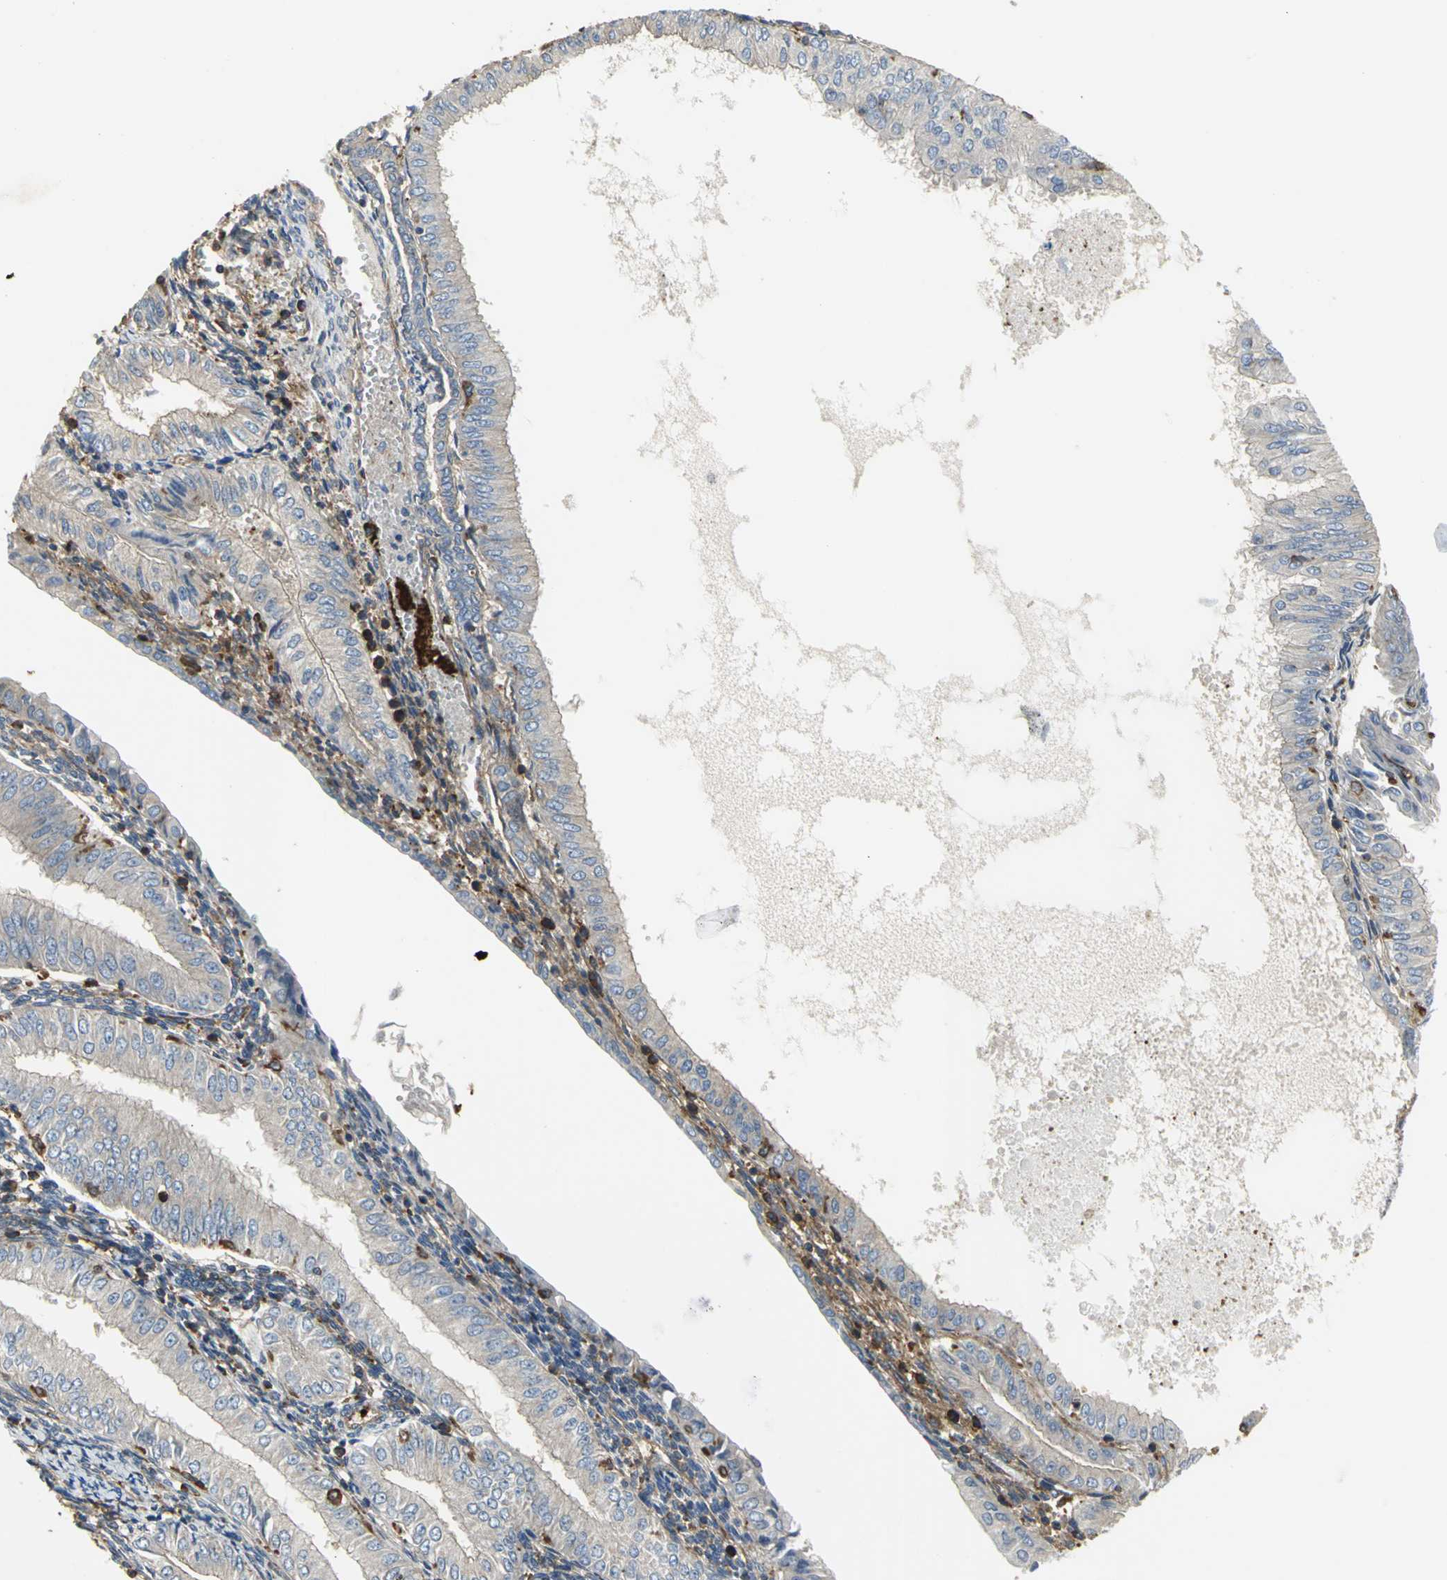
{"staining": {"intensity": "weak", "quantity": "25%-75%", "location": "cytoplasmic/membranous"}, "tissue": "endometrial cancer", "cell_type": "Tumor cells", "image_type": "cancer", "snomed": [{"axis": "morphology", "description": "Adenocarcinoma, NOS"}, {"axis": "topography", "description": "Endometrium"}], "caption": "Human endometrial cancer (adenocarcinoma) stained with a protein marker demonstrates weak staining in tumor cells.", "gene": "TLN1", "patient": {"sex": "female", "age": 53}}